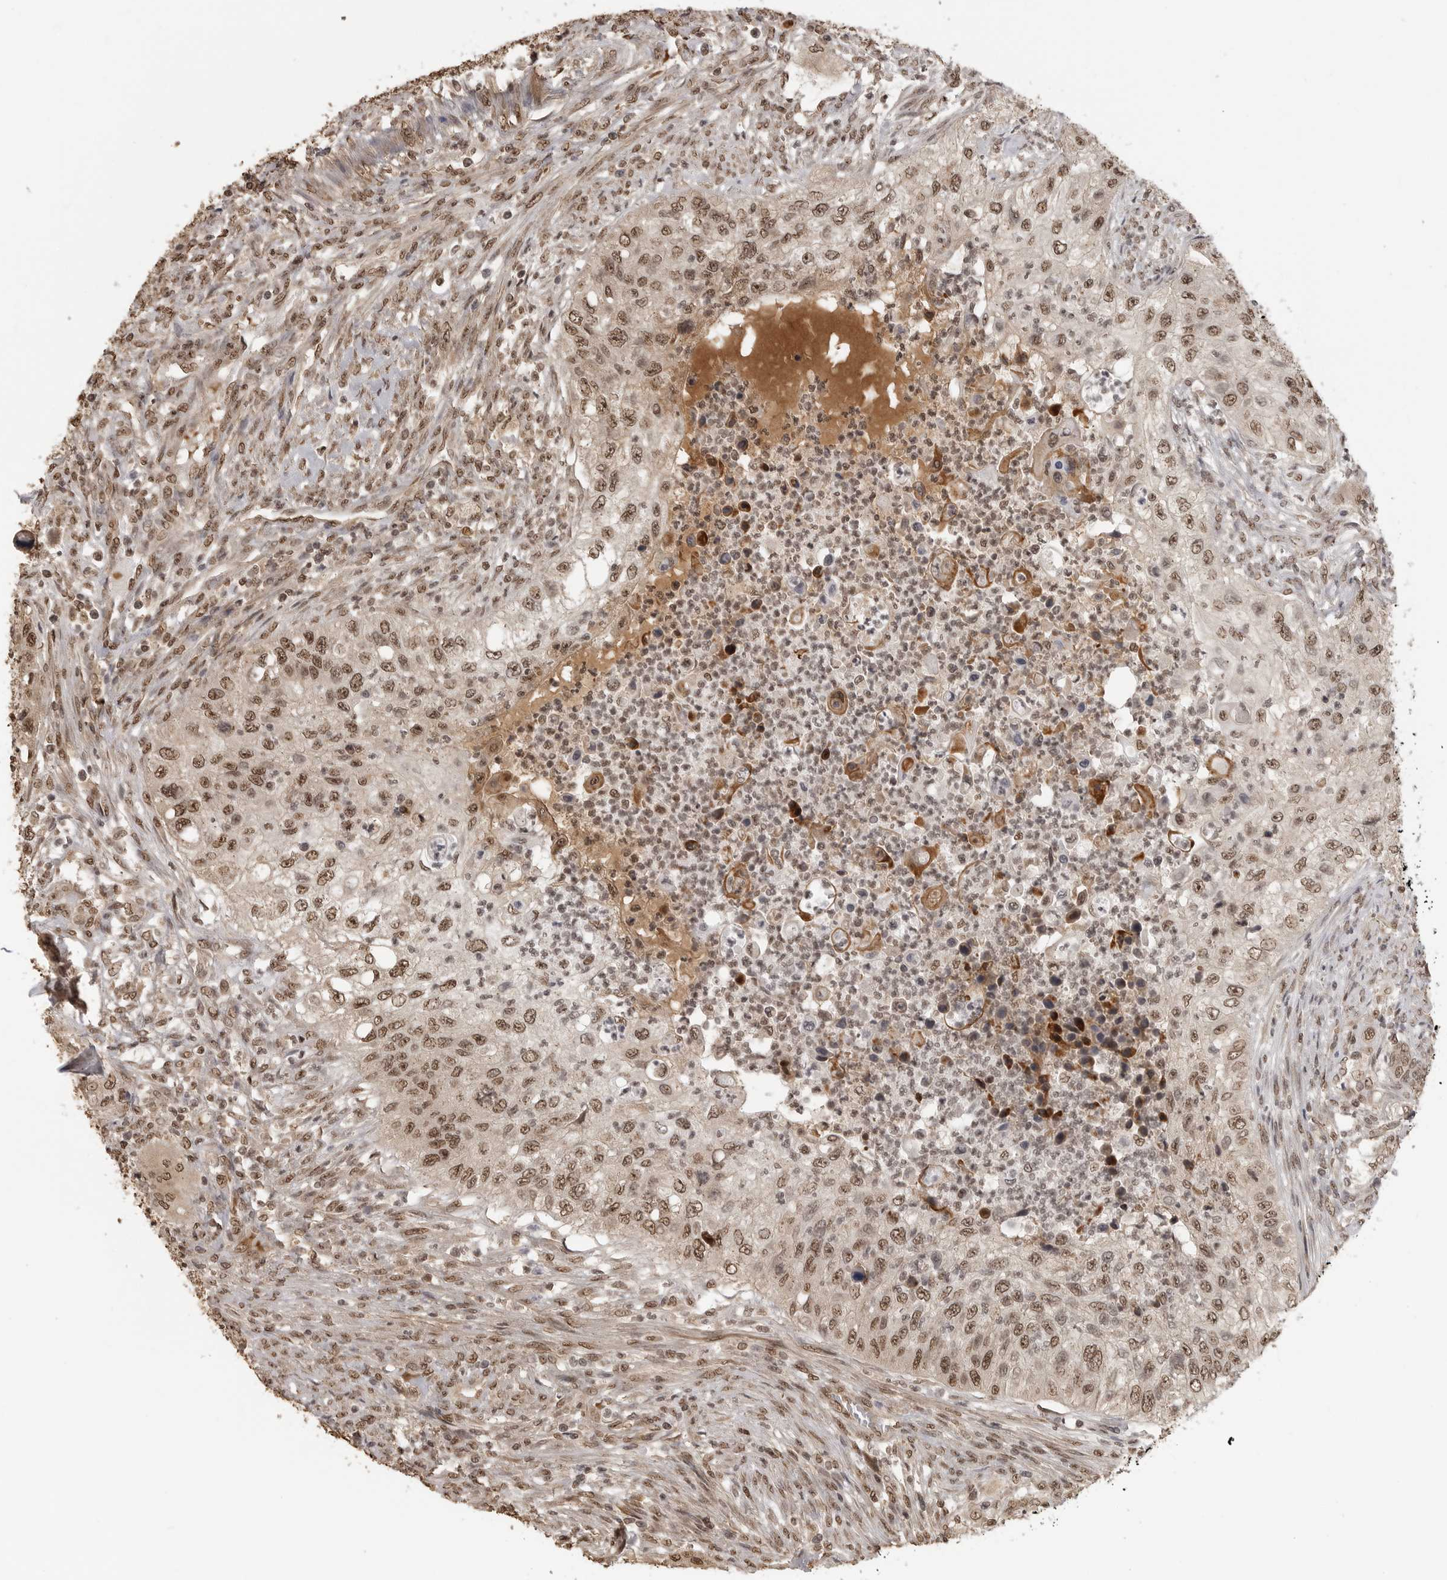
{"staining": {"intensity": "moderate", "quantity": ">75%", "location": "nuclear"}, "tissue": "urothelial cancer", "cell_type": "Tumor cells", "image_type": "cancer", "snomed": [{"axis": "morphology", "description": "Urothelial carcinoma, High grade"}, {"axis": "topography", "description": "Urinary bladder"}], "caption": "This is an image of IHC staining of urothelial cancer, which shows moderate positivity in the nuclear of tumor cells.", "gene": "CLOCK", "patient": {"sex": "female", "age": 60}}